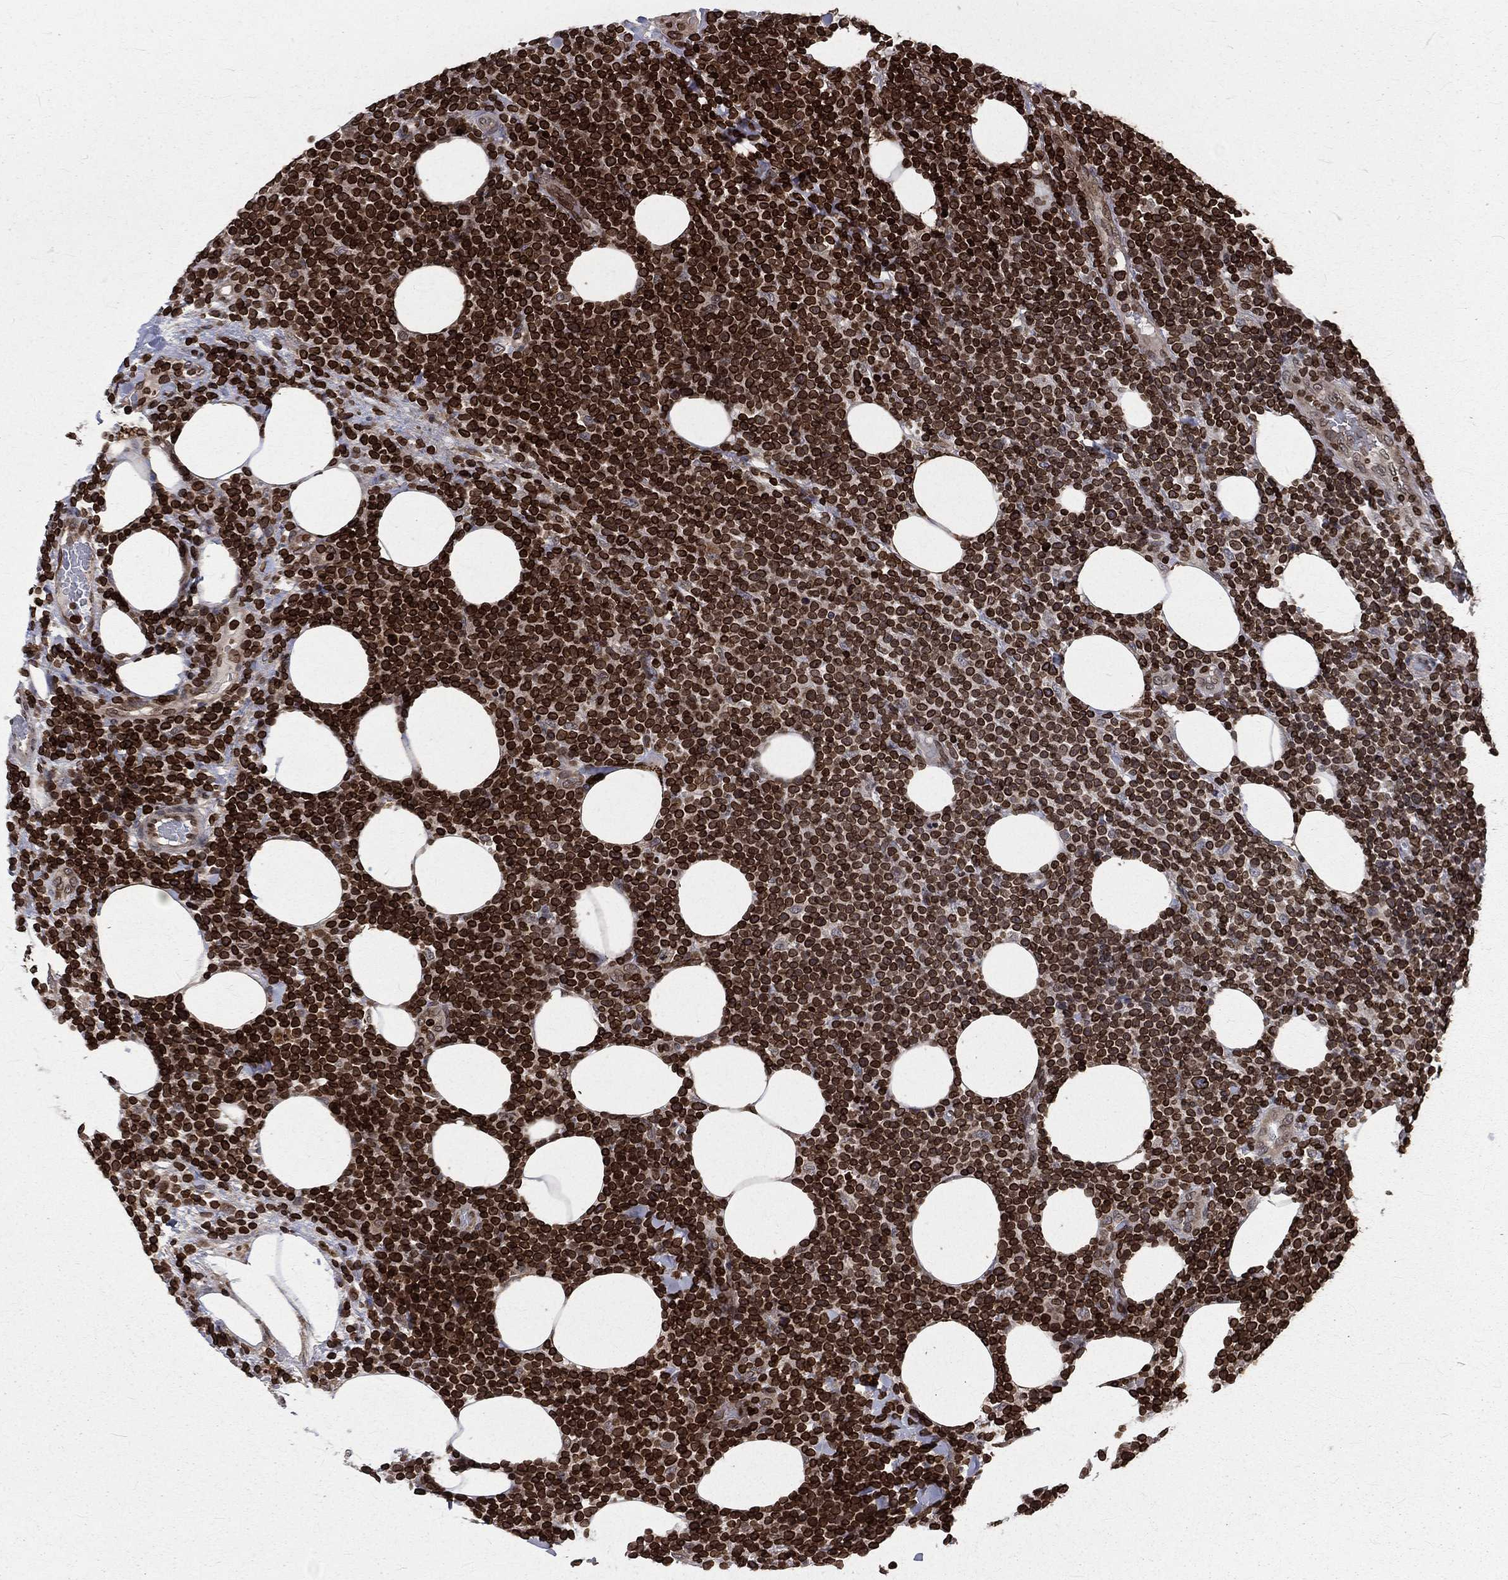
{"staining": {"intensity": "strong", "quantity": ">75%", "location": "cytoplasmic/membranous,nuclear"}, "tissue": "lymphoma", "cell_type": "Tumor cells", "image_type": "cancer", "snomed": [{"axis": "morphology", "description": "Malignant lymphoma, non-Hodgkin's type, High grade"}, {"axis": "topography", "description": "Lymph node"}], "caption": "Strong cytoplasmic/membranous and nuclear positivity for a protein is present in about >75% of tumor cells of high-grade malignant lymphoma, non-Hodgkin's type using immunohistochemistry (IHC).", "gene": "LBR", "patient": {"sex": "male", "age": 61}}